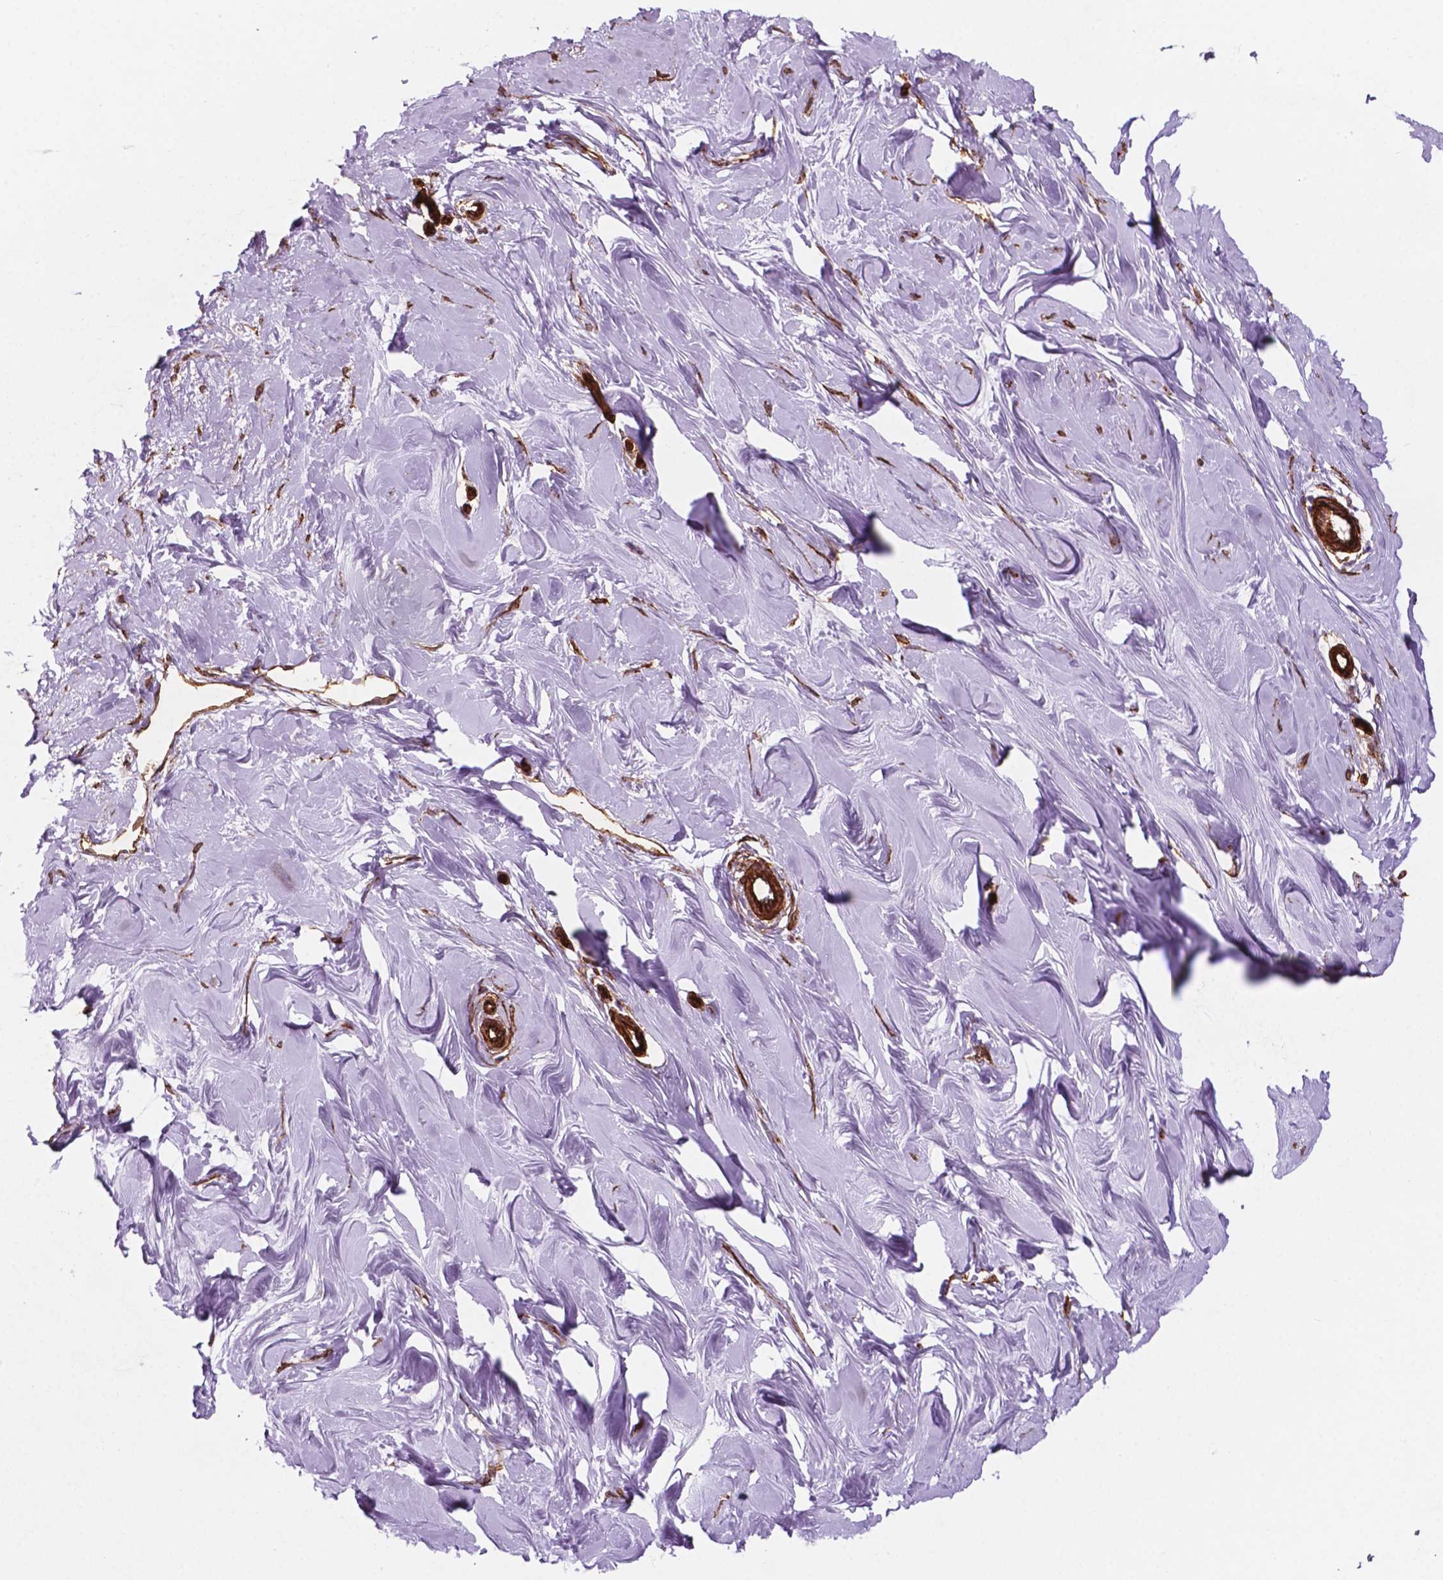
{"staining": {"intensity": "moderate", "quantity": ">75%", "location": "cytoplasmic/membranous,nuclear"}, "tissue": "breast", "cell_type": "Adipocytes", "image_type": "normal", "snomed": [{"axis": "morphology", "description": "Normal tissue, NOS"}, {"axis": "topography", "description": "Breast"}], "caption": "Protein expression analysis of benign breast exhibits moderate cytoplasmic/membranous,nuclear expression in about >75% of adipocytes.", "gene": "EGFL8", "patient": {"sex": "female", "age": 27}}